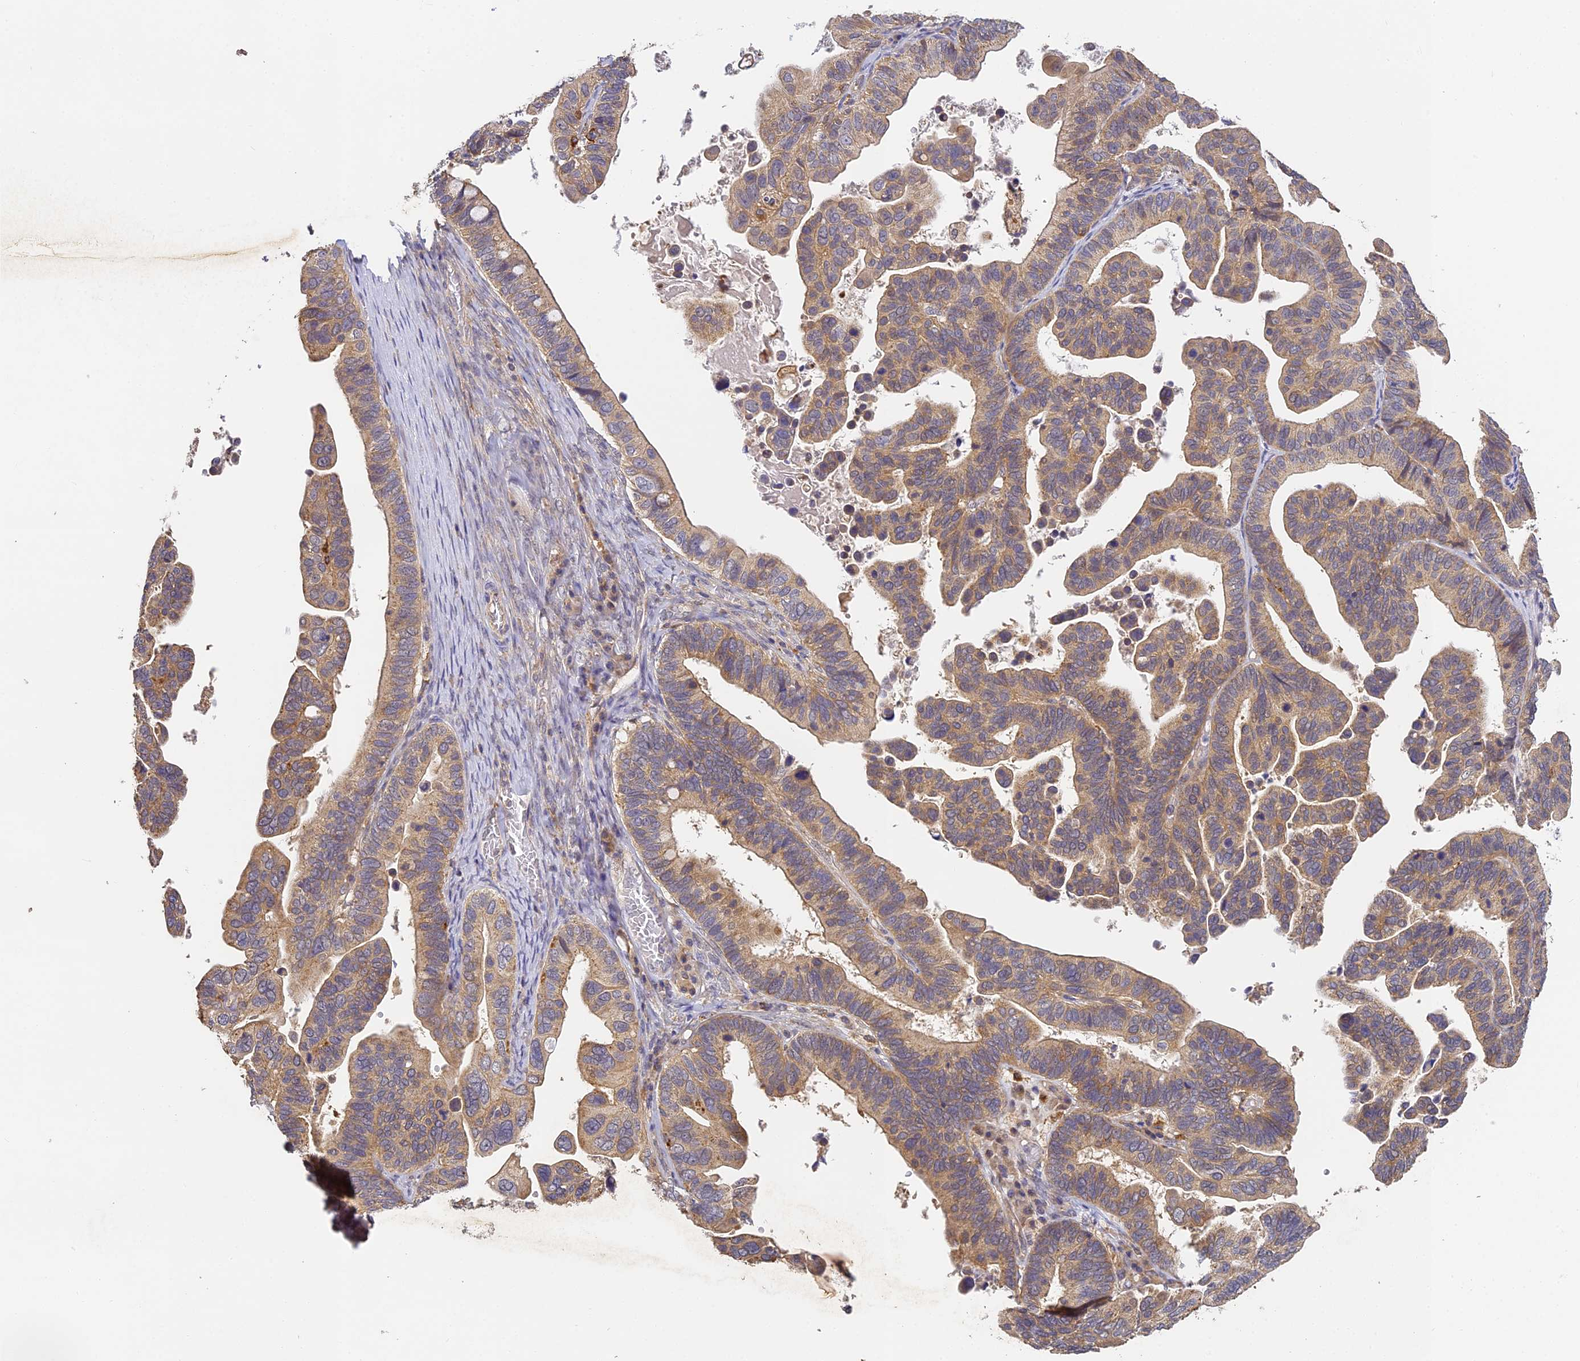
{"staining": {"intensity": "moderate", "quantity": ">75%", "location": "cytoplasmic/membranous"}, "tissue": "ovarian cancer", "cell_type": "Tumor cells", "image_type": "cancer", "snomed": [{"axis": "morphology", "description": "Cystadenocarcinoma, serous, NOS"}, {"axis": "topography", "description": "Ovary"}], "caption": "Ovarian cancer (serous cystadenocarcinoma) tissue shows moderate cytoplasmic/membranous positivity in approximately >75% of tumor cells, visualized by immunohistochemistry.", "gene": "YAE1", "patient": {"sex": "female", "age": 56}}